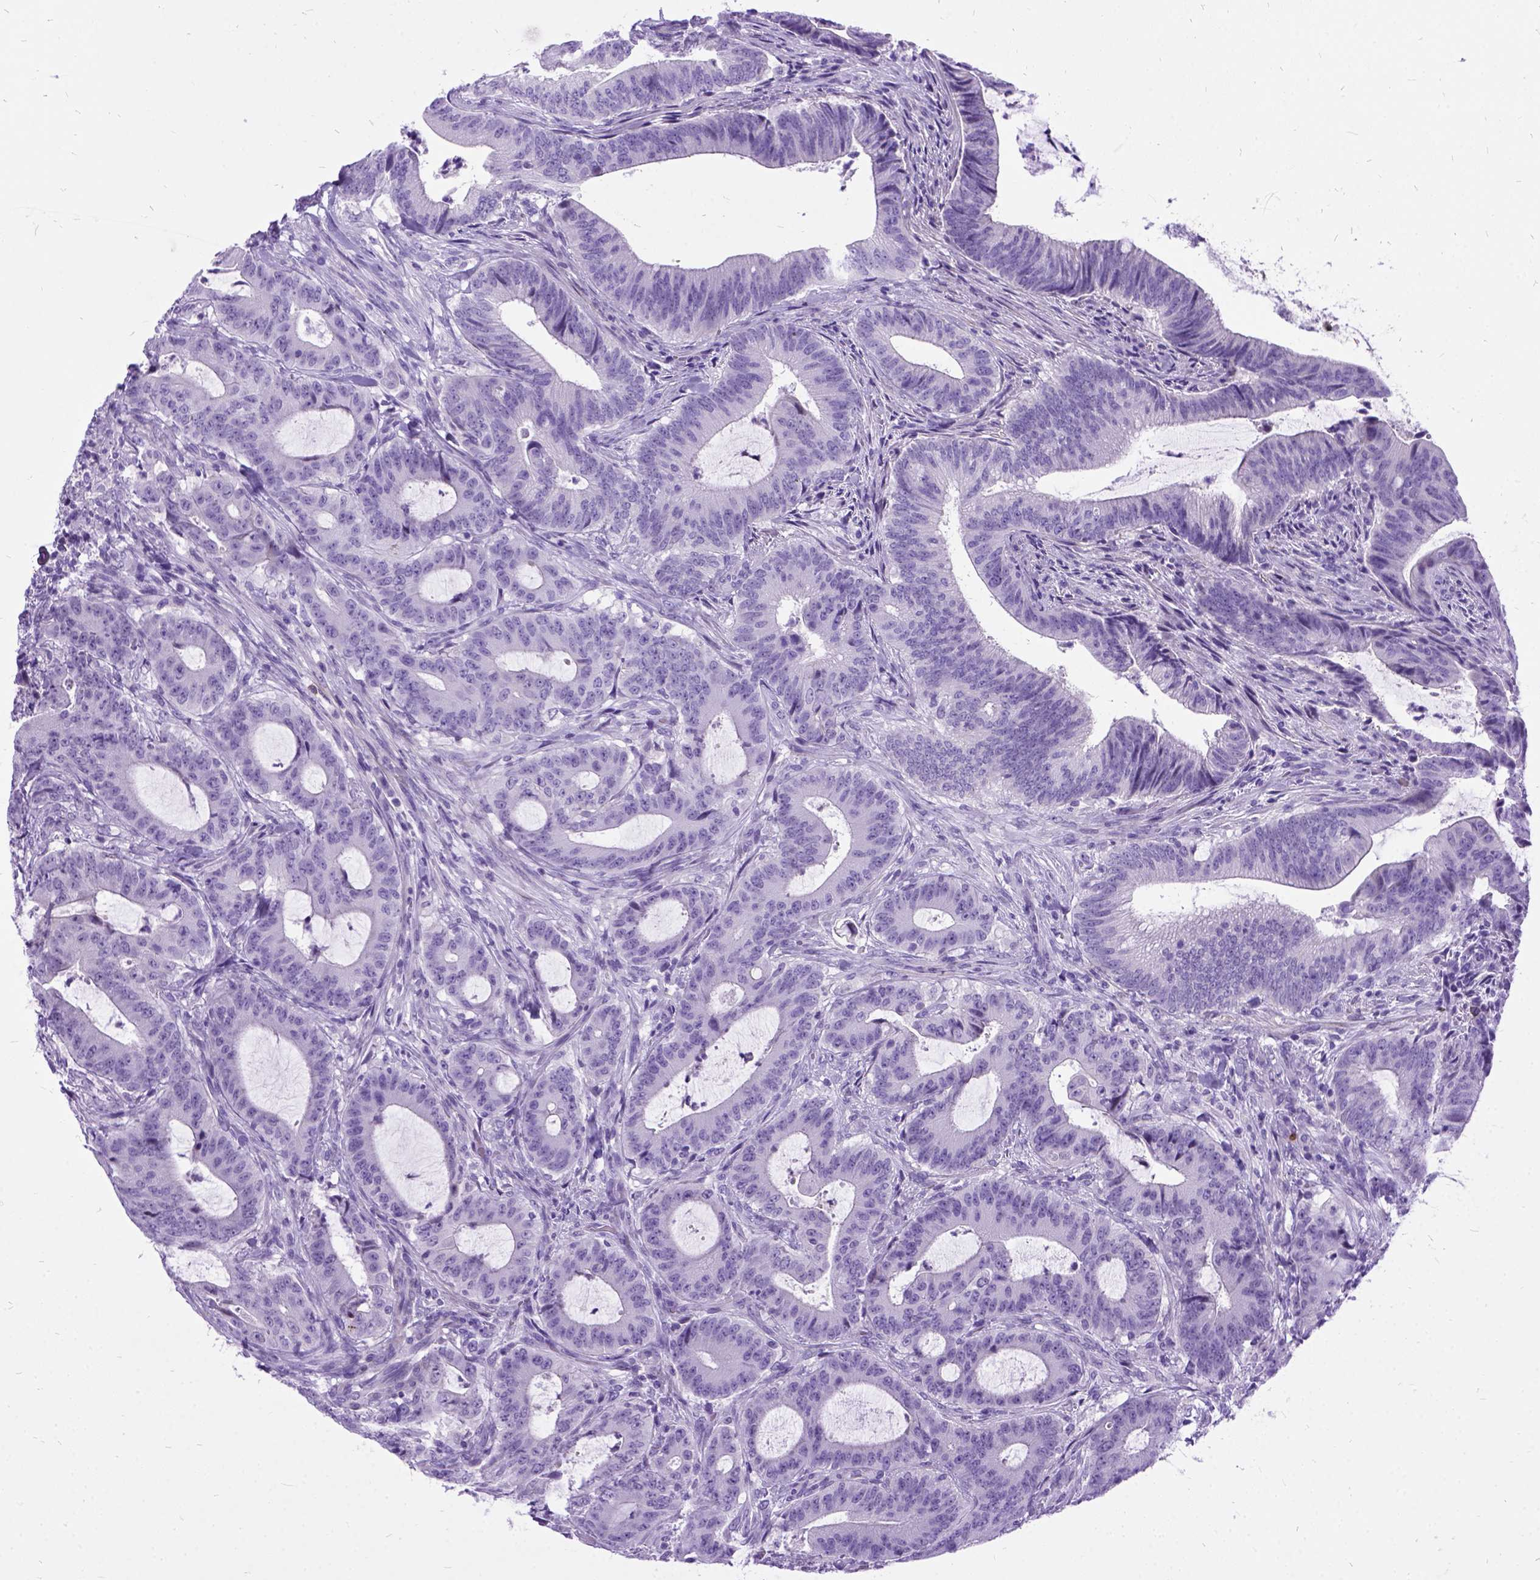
{"staining": {"intensity": "negative", "quantity": "none", "location": "none"}, "tissue": "colorectal cancer", "cell_type": "Tumor cells", "image_type": "cancer", "snomed": [{"axis": "morphology", "description": "Adenocarcinoma, NOS"}, {"axis": "topography", "description": "Colon"}], "caption": "Image shows no protein positivity in tumor cells of colorectal cancer (adenocarcinoma) tissue.", "gene": "PRG2", "patient": {"sex": "female", "age": 43}}